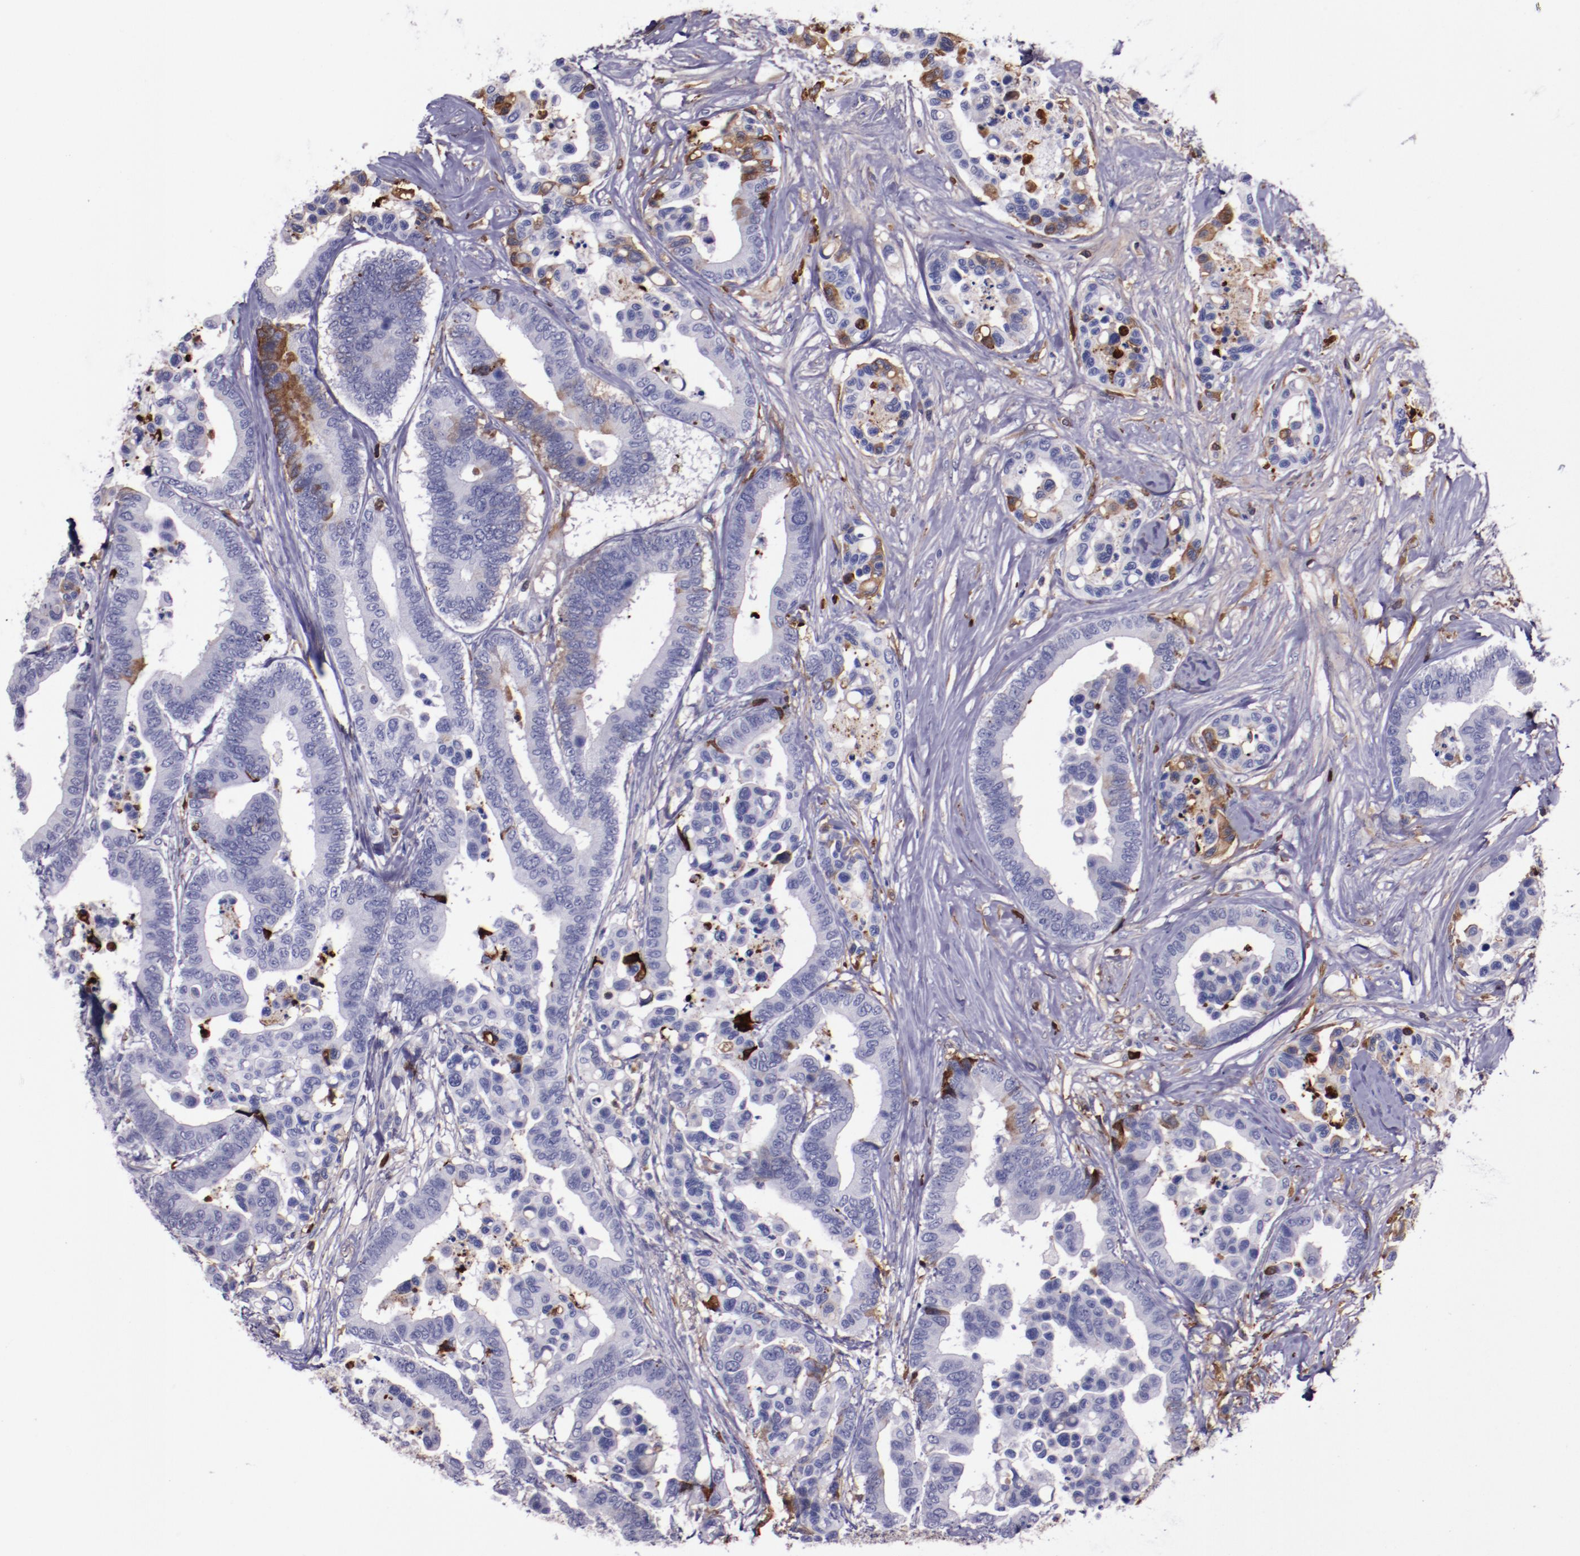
{"staining": {"intensity": "weak", "quantity": "<25%", "location": "cytoplasmic/membranous"}, "tissue": "colorectal cancer", "cell_type": "Tumor cells", "image_type": "cancer", "snomed": [{"axis": "morphology", "description": "Adenocarcinoma, NOS"}, {"axis": "topography", "description": "Colon"}], "caption": "Immunohistochemical staining of adenocarcinoma (colorectal) reveals no significant positivity in tumor cells. The staining is performed using DAB brown chromogen with nuclei counter-stained in using hematoxylin.", "gene": "APOH", "patient": {"sex": "male", "age": 82}}